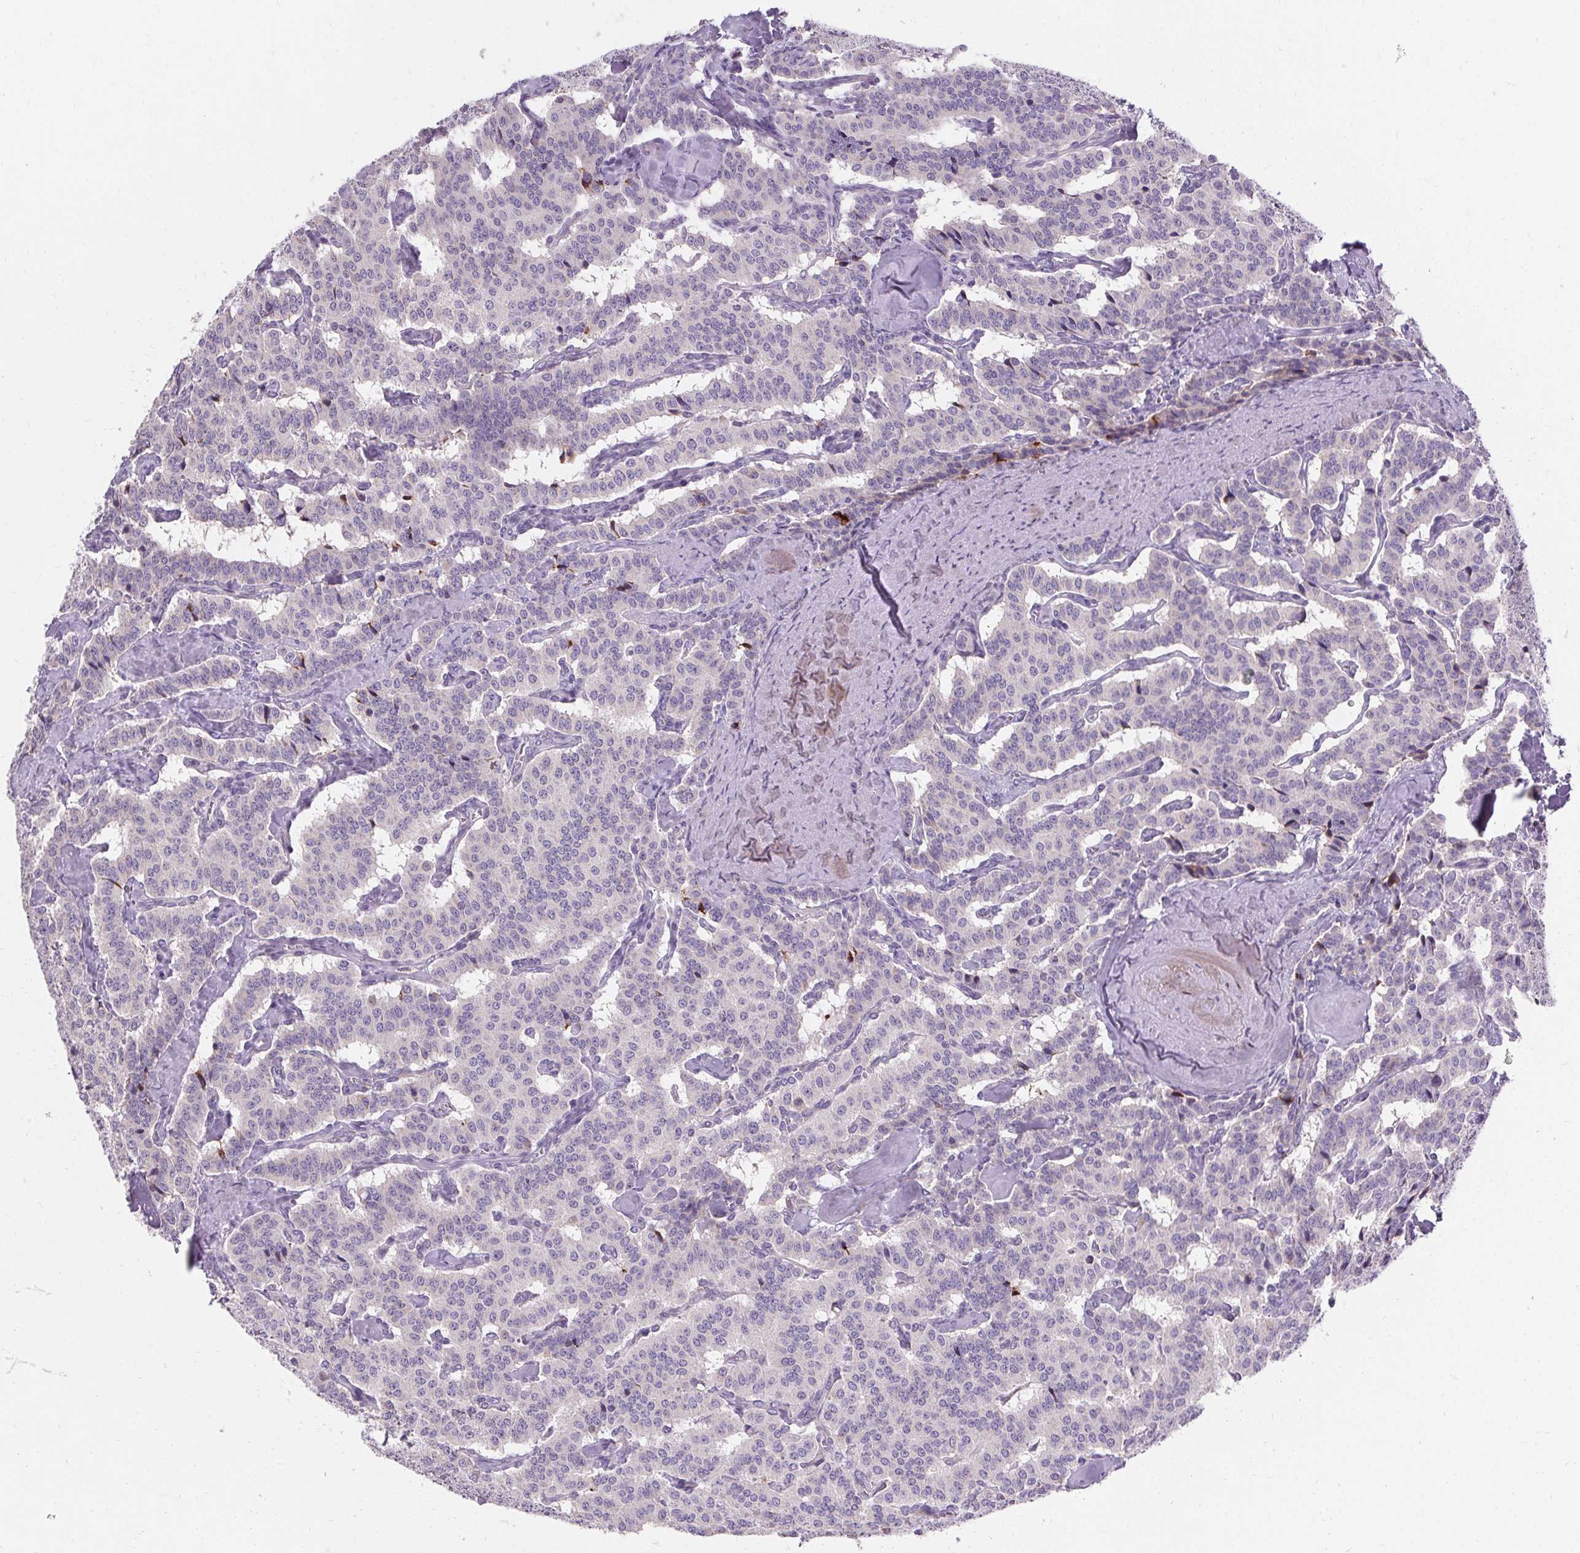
{"staining": {"intensity": "negative", "quantity": "none", "location": "none"}, "tissue": "carcinoid", "cell_type": "Tumor cells", "image_type": "cancer", "snomed": [{"axis": "morphology", "description": "Carcinoid, malignant, NOS"}, {"axis": "topography", "description": "Lung"}], "caption": "Tumor cells are negative for brown protein staining in malignant carcinoid.", "gene": "TRIP13", "patient": {"sex": "female", "age": 46}}